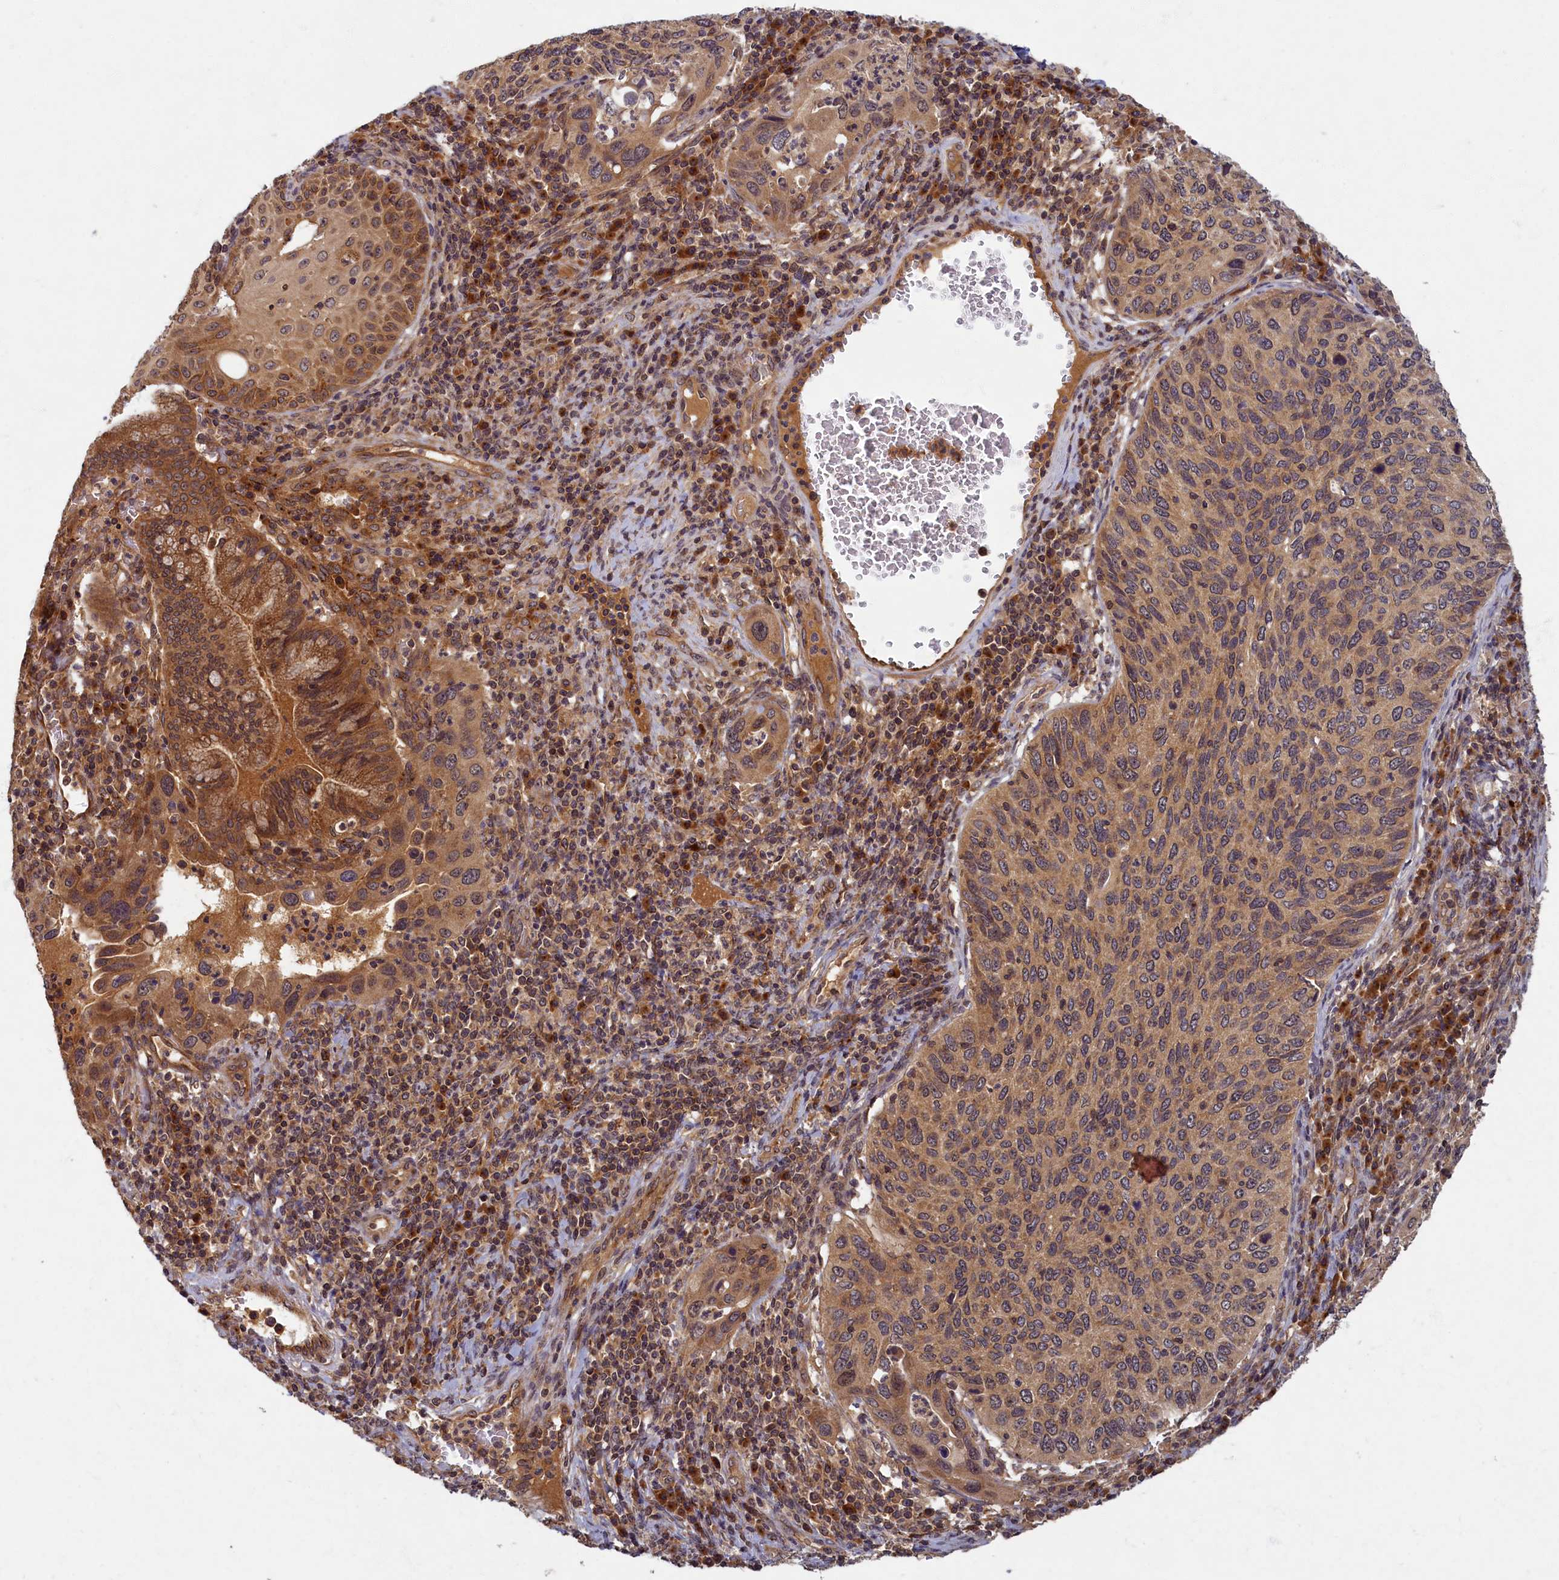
{"staining": {"intensity": "moderate", "quantity": "25%-75%", "location": "cytoplasmic/membranous"}, "tissue": "cervical cancer", "cell_type": "Tumor cells", "image_type": "cancer", "snomed": [{"axis": "morphology", "description": "Squamous cell carcinoma, NOS"}, {"axis": "topography", "description": "Cervix"}], "caption": "Immunohistochemical staining of human cervical squamous cell carcinoma exhibits medium levels of moderate cytoplasmic/membranous positivity in approximately 25%-75% of tumor cells.", "gene": "BICD1", "patient": {"sex": "female", "age": 38}}